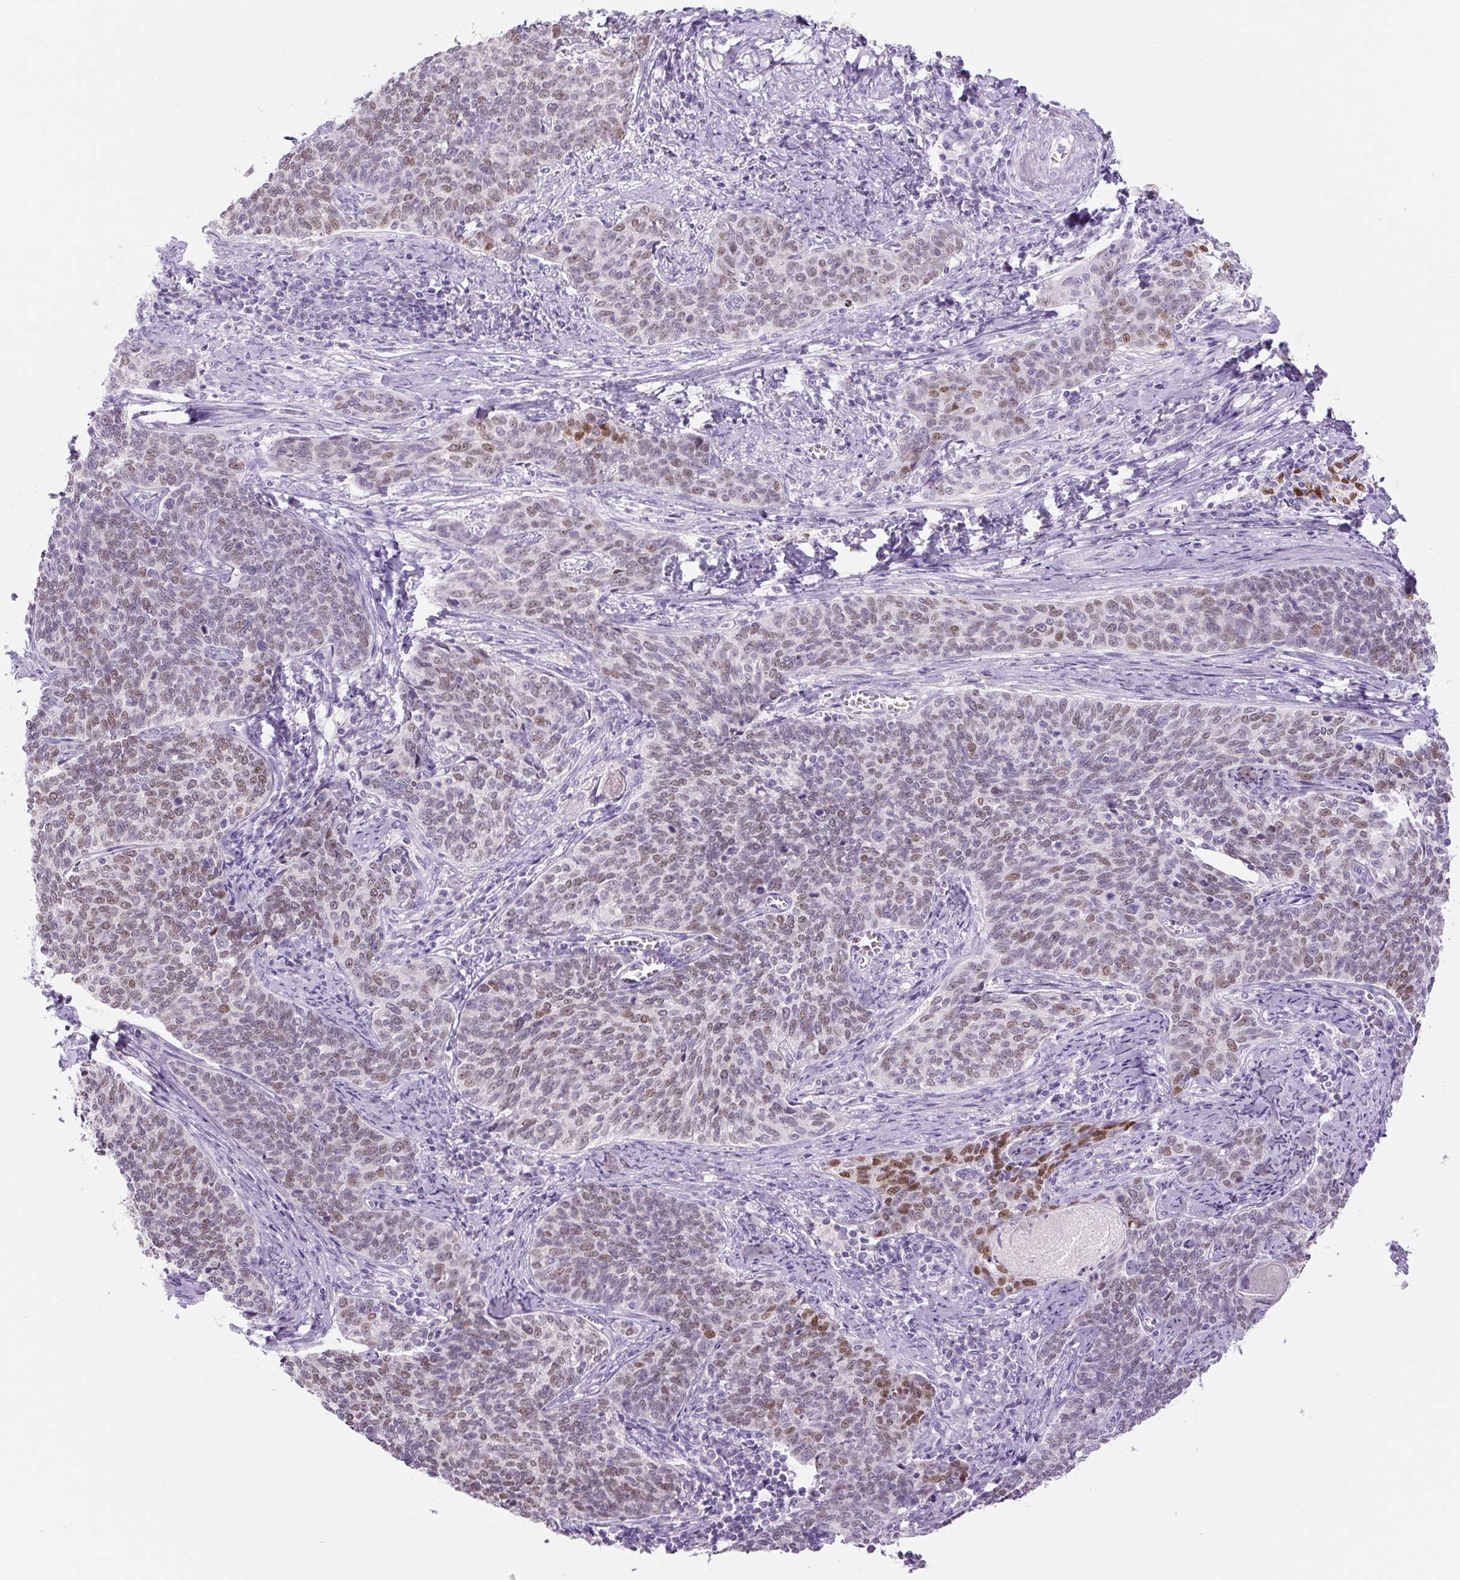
{"staining": {"intensity": "moderate", "quantity": "25%-75%", "location": "nuclear"}, "tissue": "cervical cancer", "cell_type": "Tumor cells", "image_type": "cancer", "snomed": [{"axis": "morphology", "description": "Squamous cell carcinoma, NOS"}, {"axis": "topography", "description": "Cervix"}], "caption": "Immunohistochemistry (IHC) histopathology image of neoplastic tissue: human cervical squamous cell carcinoma stained using immunohistochemistry exhibits medium levels of moderate protein expression localized specifically in the nuclear of tumor cells, appearing as a nuclear brown color.", "gene": "SIX1", "patient": {"sex": "female", "age": 39}}